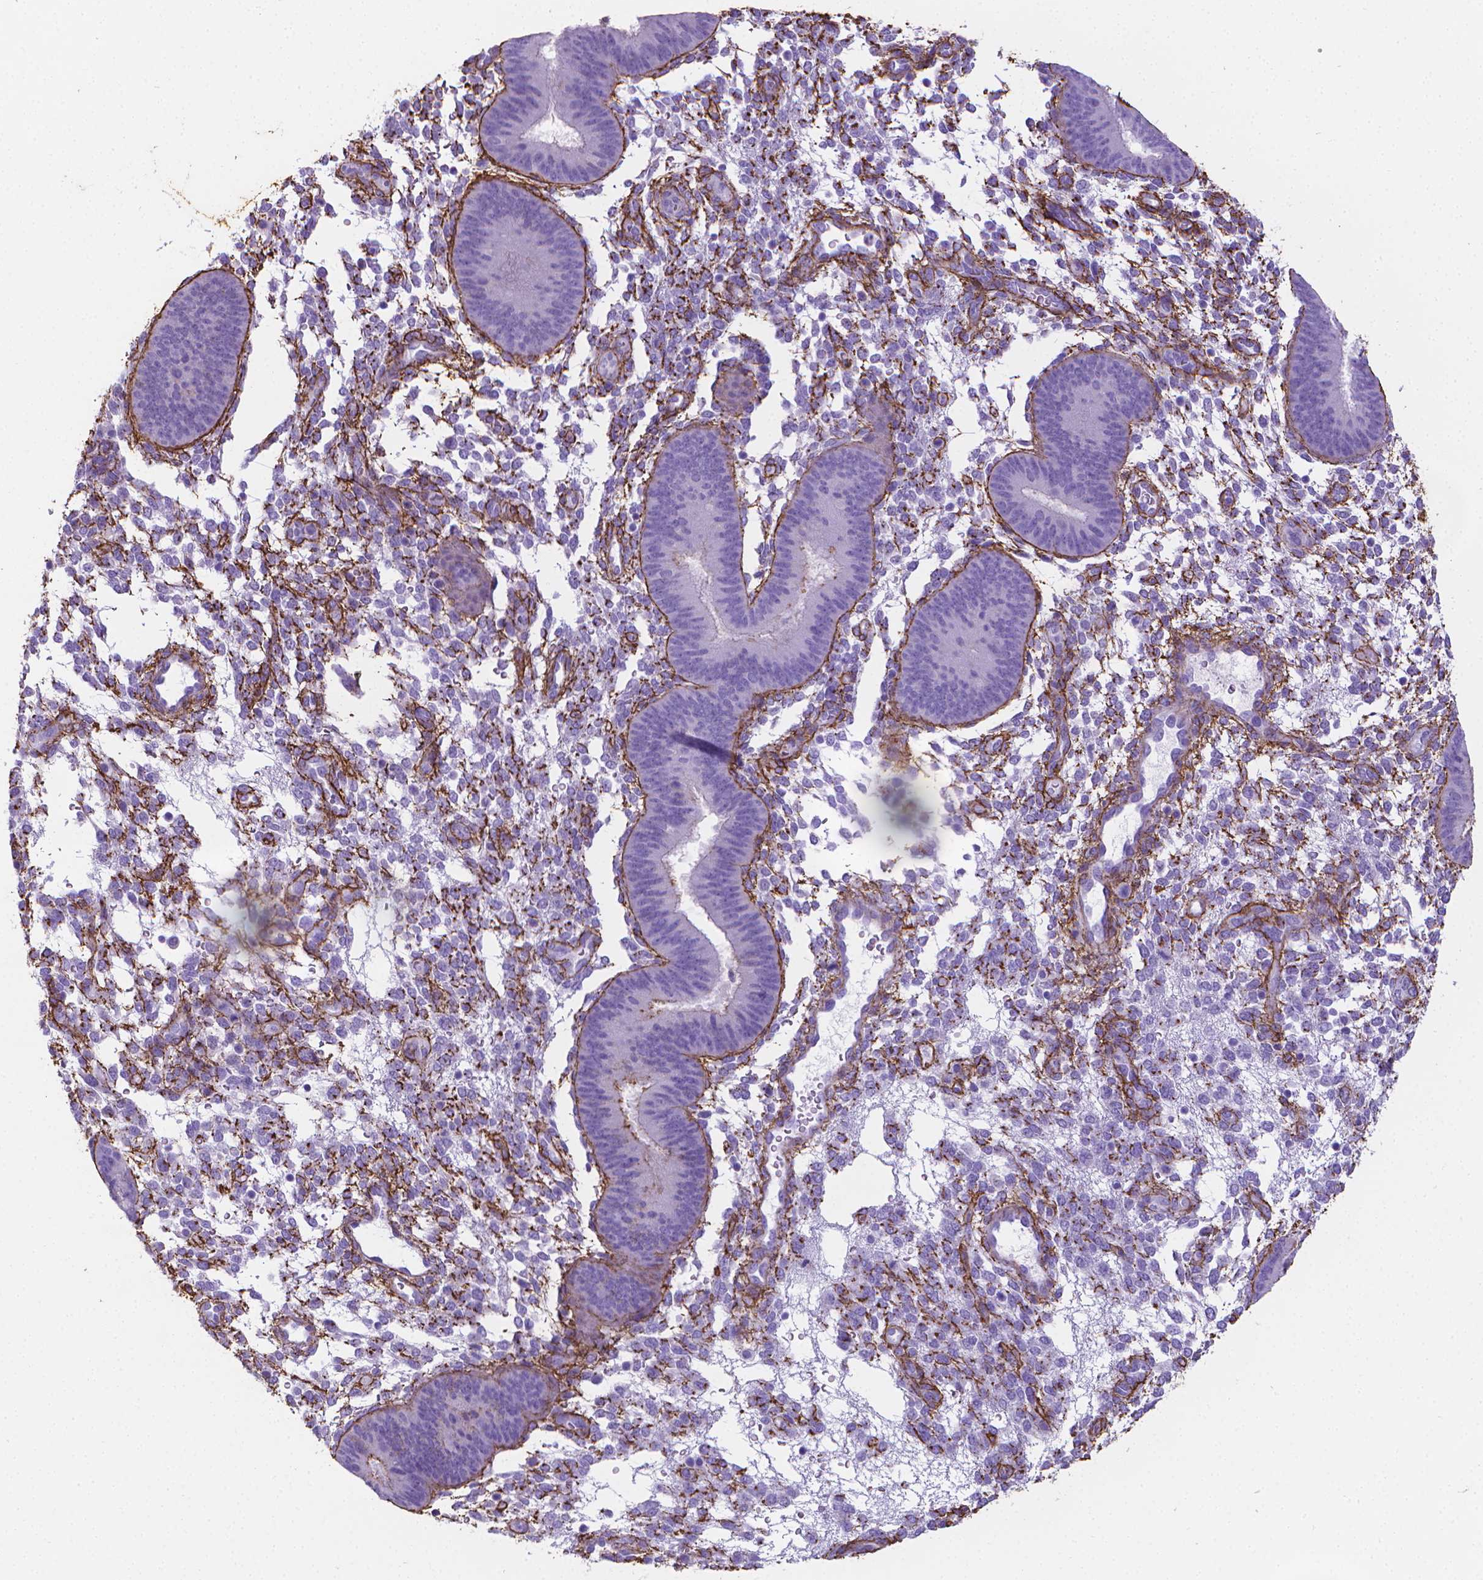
{"staining": {"intensity": "negative", "quantity": "none", "location": "none"}, "tissue": "endometrium", "cell_type": "Cells in endometrial stroma", "image_type": "normal", "snomed": [{"axis": "morphology", "description": "Normal tissue, NOS"}, {"axis": "topography", "description": "Endometrium"}], "caption": "Immunohistochemical staining of unremarkable human endometrium displays no significant positivity in cells in endometrial stroma. (DAB (3,3'-diaminobenzidine) immunohistochemistry (IHC), high magnification).", "gene": "MFAP2", "patient": {"sex": "female", "age": 39}}